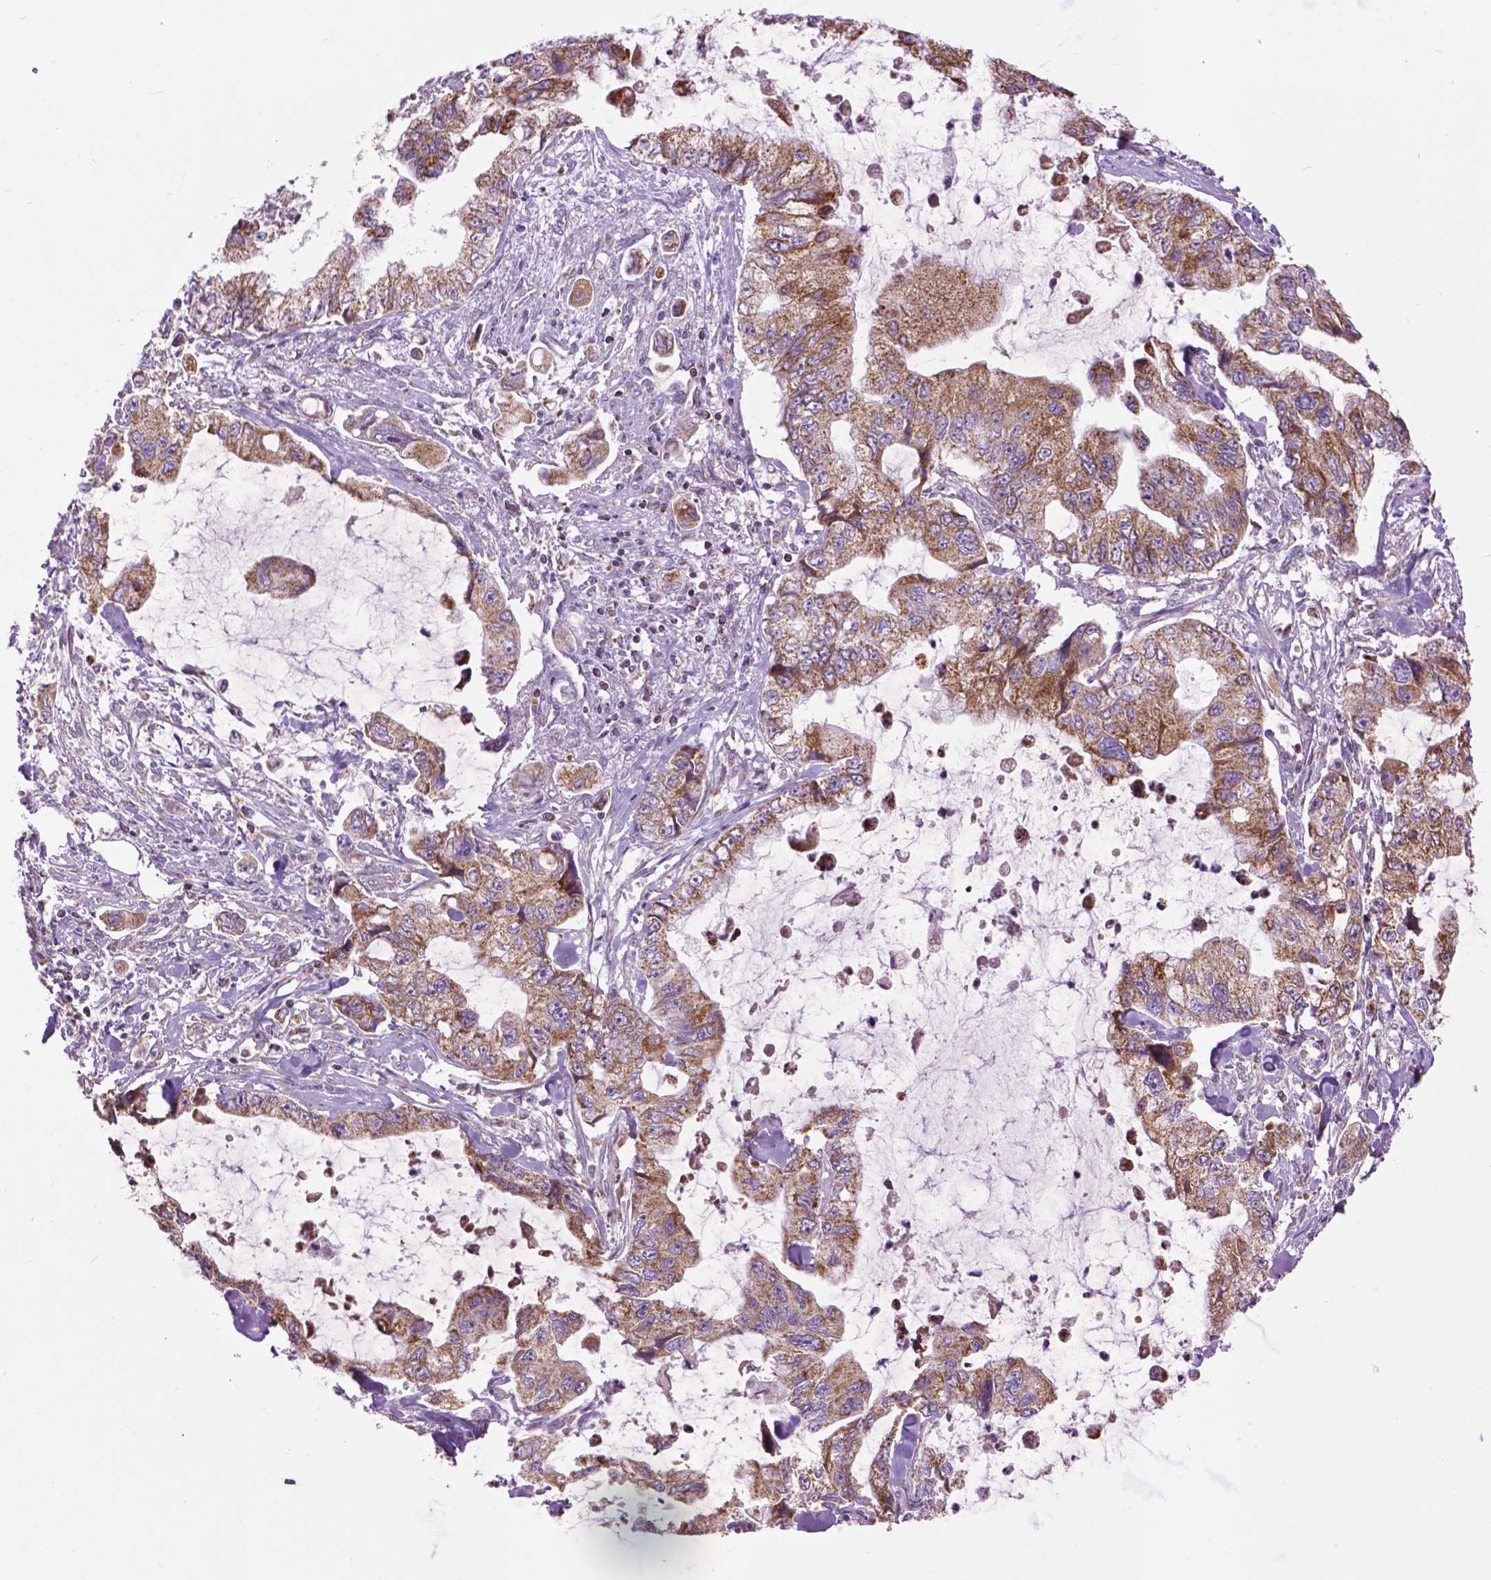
{"staining": {"intensity": "strong", "quantity": "25%-75%", "location": "cytoplasmic/membranous"}, "tissue": "stomach cancer", "cell_type": "Tumor cells", "image_type": "cancer", "snomed": [{"axis": "morphology", "description": "Adenocarcinoma, NOS"}, {"axis": "topography", "description": "Pancreas"}, {"axis": "topography", "description": "Stomach, upper"}, {"axis": "topography", "description": "Stomach"}], "caption": "Approximately 25%-75% of tumor cells in human stomach cancer show strong cytoplasmic/membranous protein staining as visualized by brown immunohistochemical staining.", "gene": "PYCR3", "patient": {"sex": "male", "age": 77}}